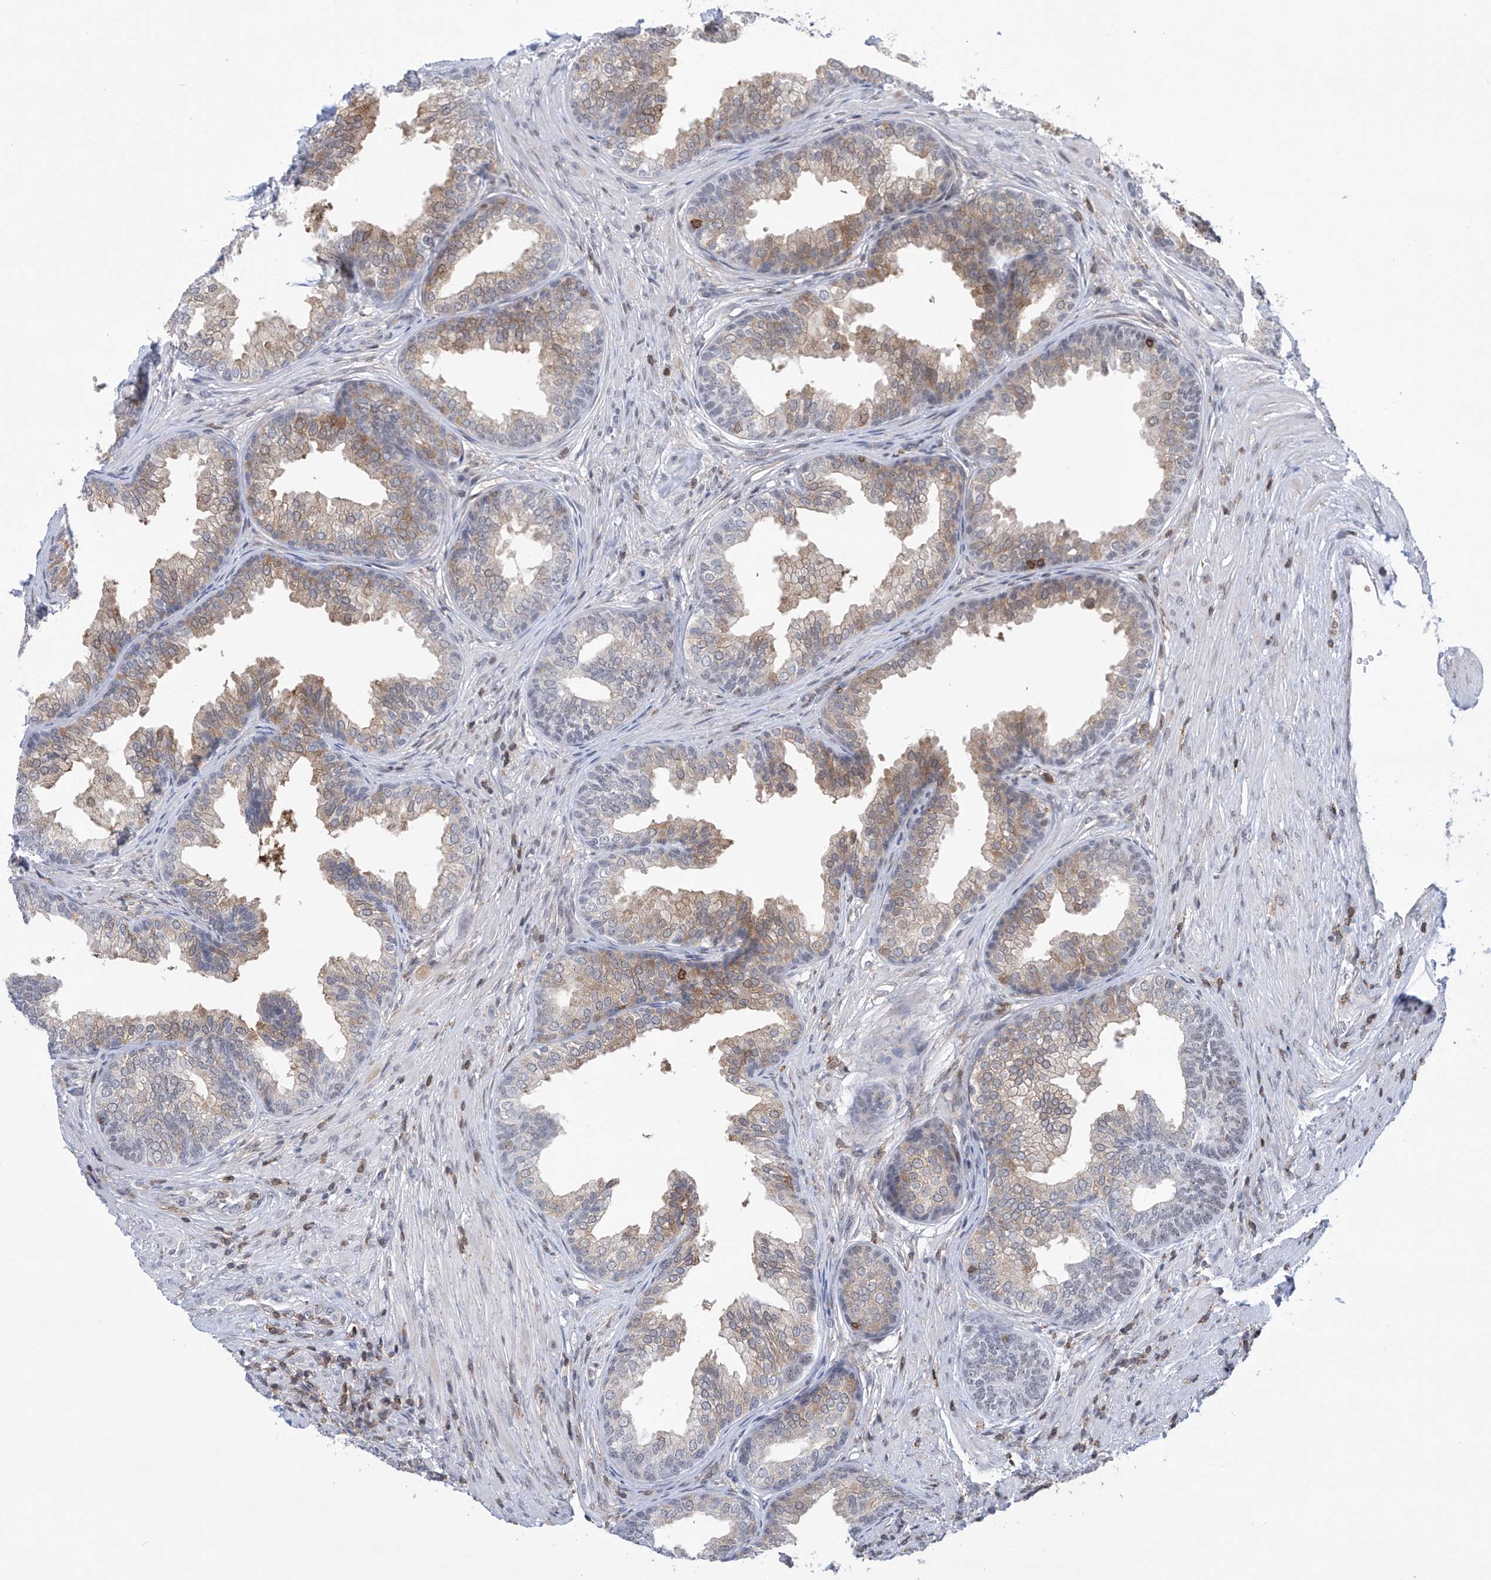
{"staining": {"intensity": "moderate", "quantity": "25%-75%", "location": "cytoplasmic/membranous"}, "tissue": "prostate", "cell_type": "Glandular cells", "image_type": "normal", "snomed": [{"axis": "morphology", "description": "Normal tissue, NOS"}, {"axis": "topography", "description": "Prostate"}], "caption": "DAB immunohistochemical staining of benign prostate displays moderate cytoplasmic/membranous protein staining in approximately 25%-75% of glandular cells.", "gene": "MSL3", "patient": {"sex": "male", "age": 76}}